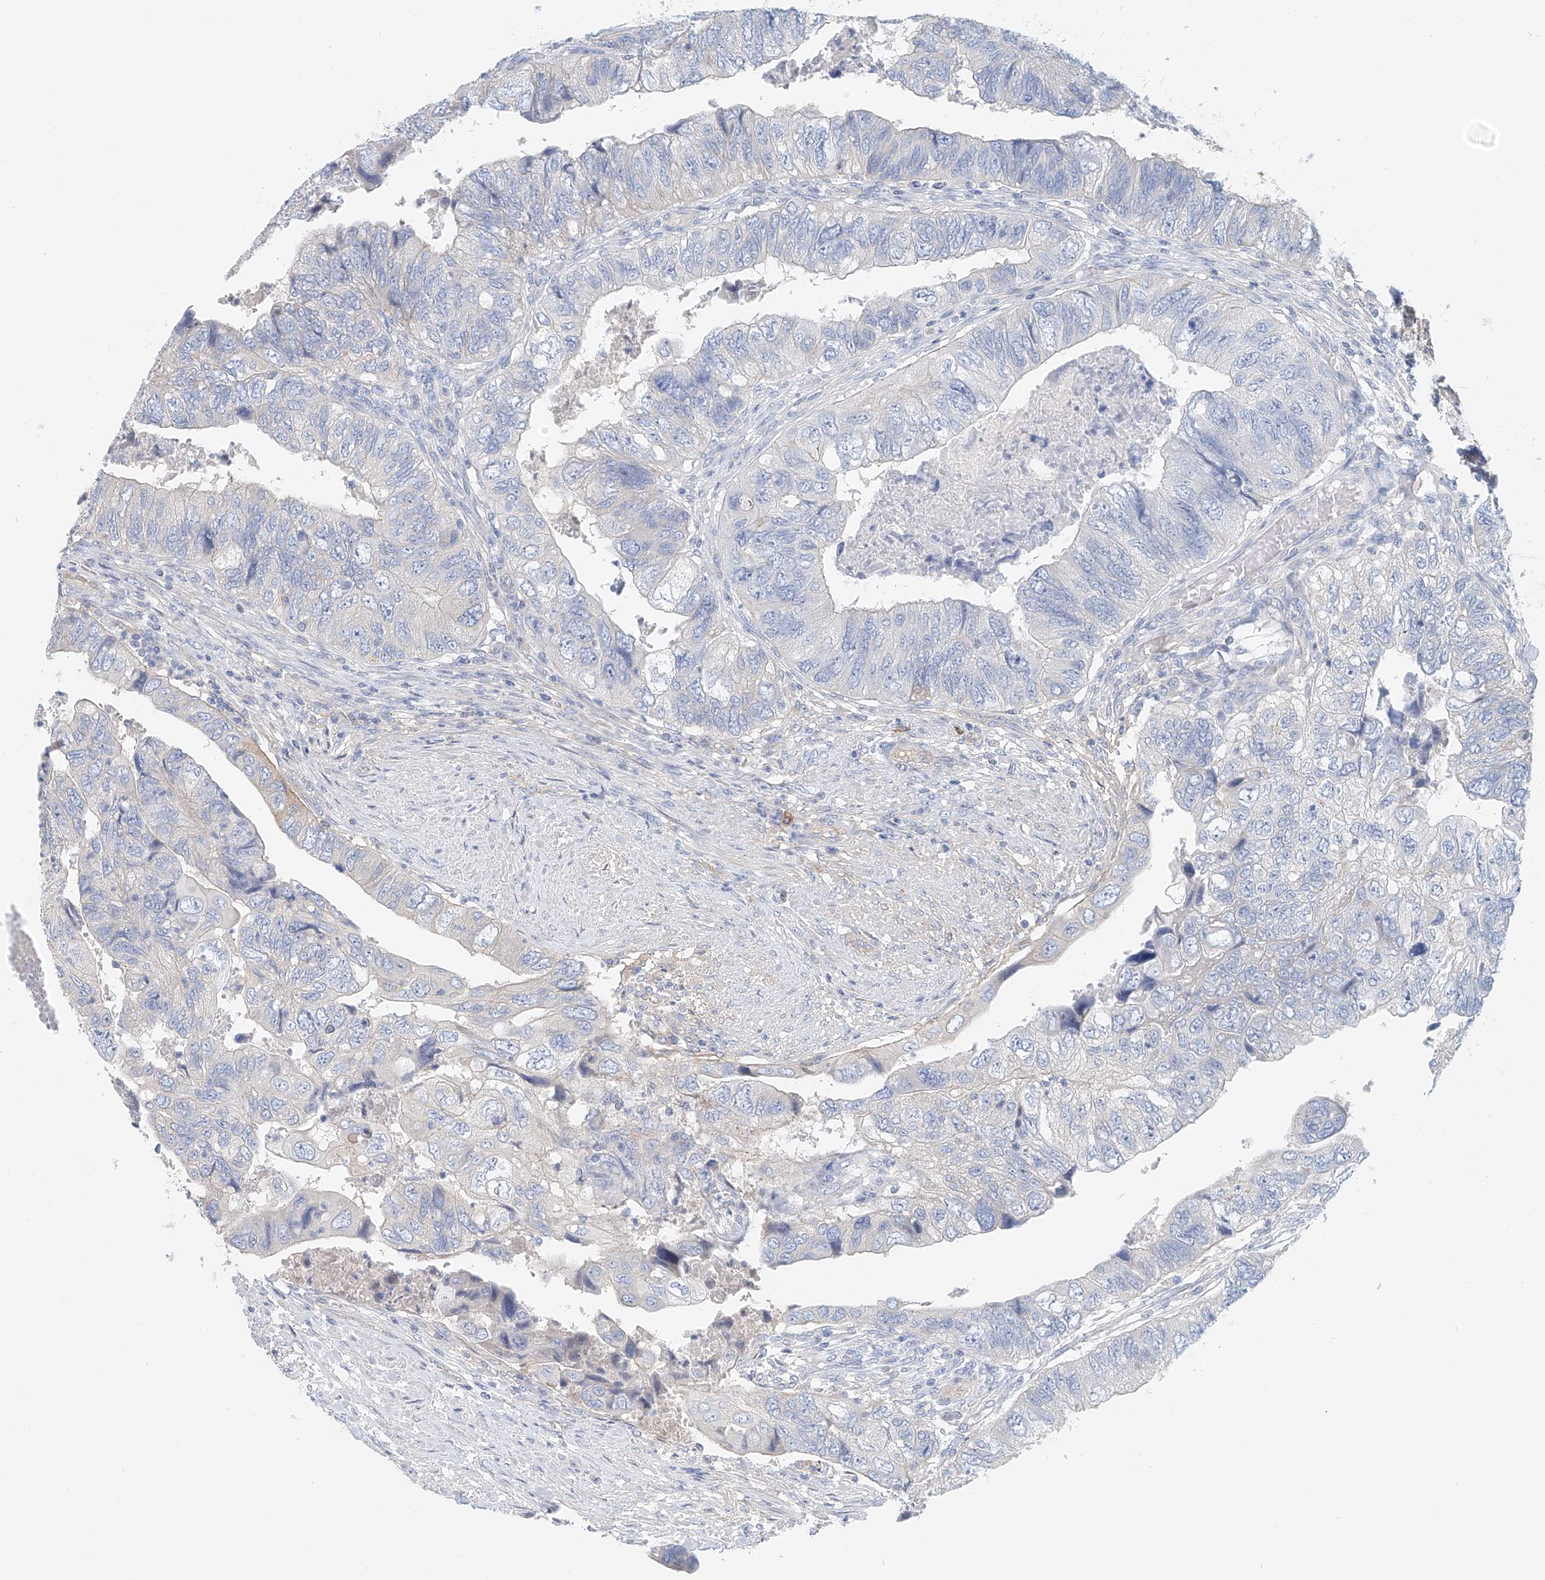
{"staining": {"intensity": "negative", "quantity": "none", "location": "none"}, "tissue": "colorectal cancer", "cell_type": "Tumor cells", "image_type": "cancer", "snomed": [{"axis": "morphology", "description": "Adenocarcinoma, NOS"}, {"axis": "topography", "description": "Rectum"}], "caption": "Immunohistochemistry (IHC) photomicrograph of neoplastic tissue: human colorectal cancer stained with DAB exhibits no significant protein positivity in tumor cells.", "gene": "FRYL", "patient": {"sex": "male", "age": 63}}